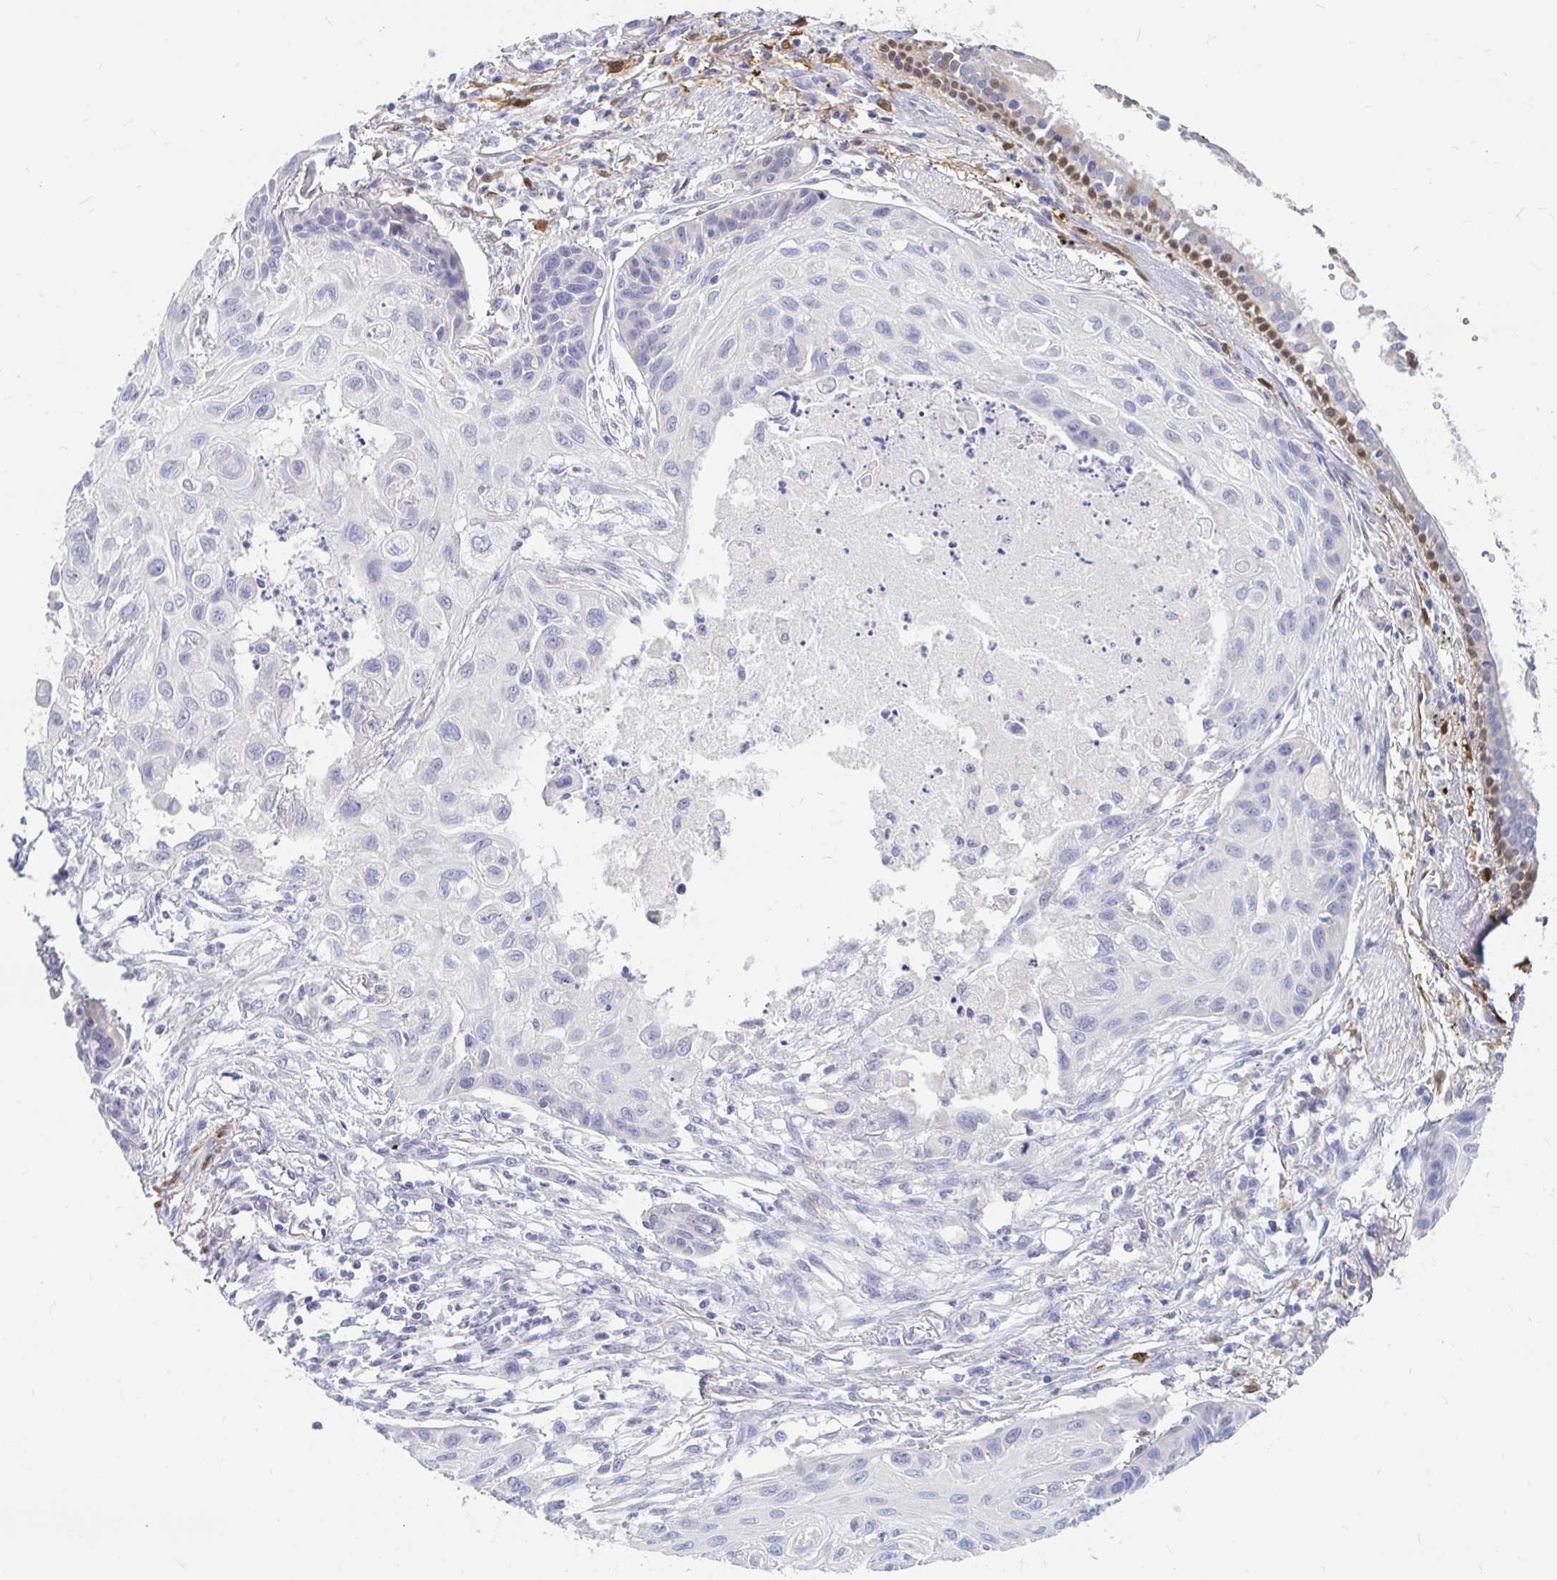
{"staining": {"intensity": "negative", "quantity": "none", "location": "none"}, "tissue": "lung cancer", "cell_type": "Tumor cells", "image_type": "cancer", "snomed": [{"axis": "morphology", "description": "Squamous cell carcinoma, NOS"}, {"axis": "topography", "description": "Lung"}], "caption": "DAB (3,3'-diaminobenzidine) immunohistochemical staining of human lung squamous cell carcinoma shows no significant staining in tumor cells.", "gene": "ADH1A", "patient": {"sex": "male", "age": 71}}